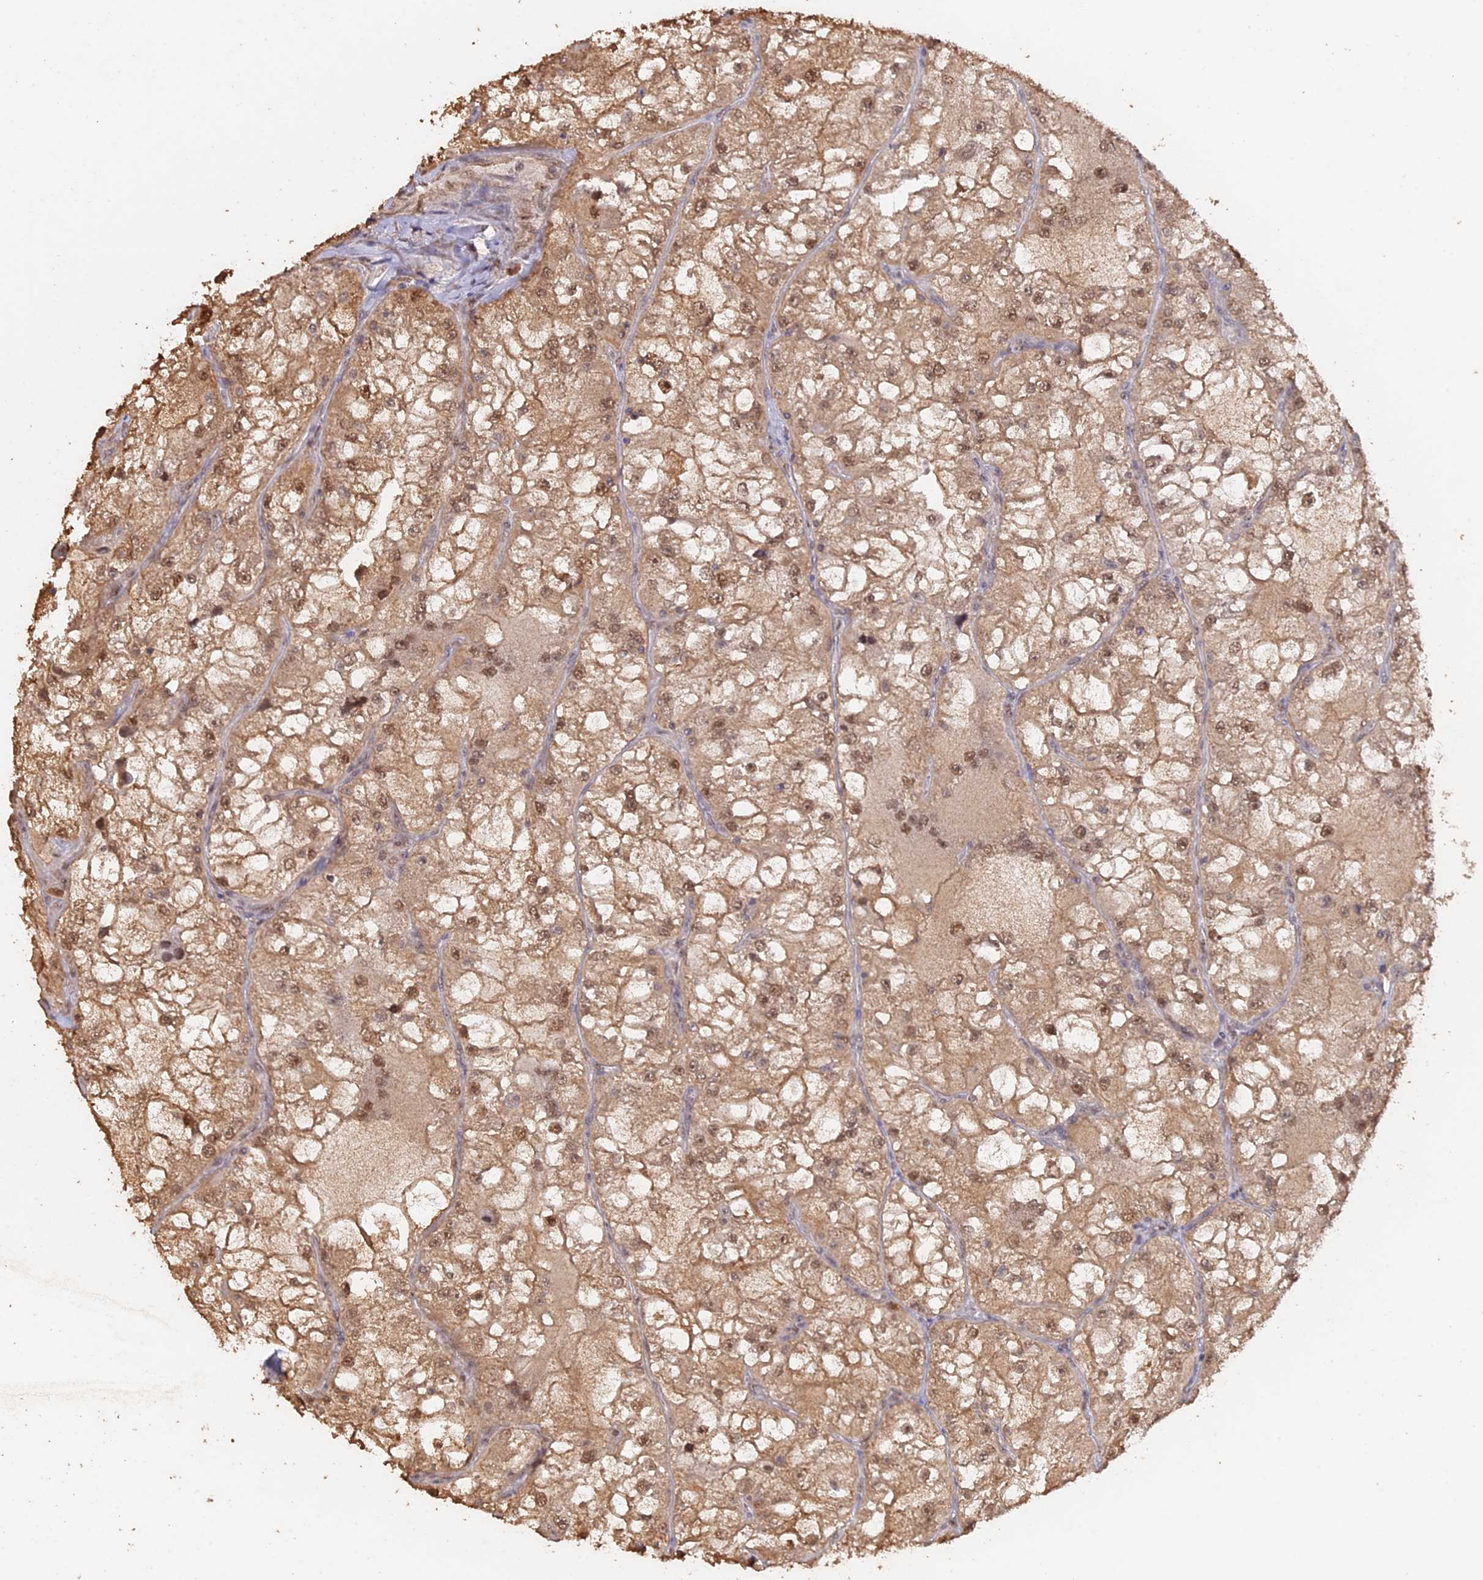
{"staining": {"intensity": "moderate", "quantity": ">75%", "location": "cytoplasmic/membranous,nuclear"}, "tissue": "renal cancer", "cell_type": "Tumor cells", "image_type": "cancer", "snomed": [{"axis": "morphology", "description": "Adenocarcinoma, NOS"}, {"axis": "topography", "description": "Kidney"}], "caption": "A brown stain shows moderate cytoplasmic/membranous and nuclear expression of a protein in adenocarcinoma (renal) tumor cells.", "gene": "PSMC6", "patient": {"sex": "female", "age": 72}}